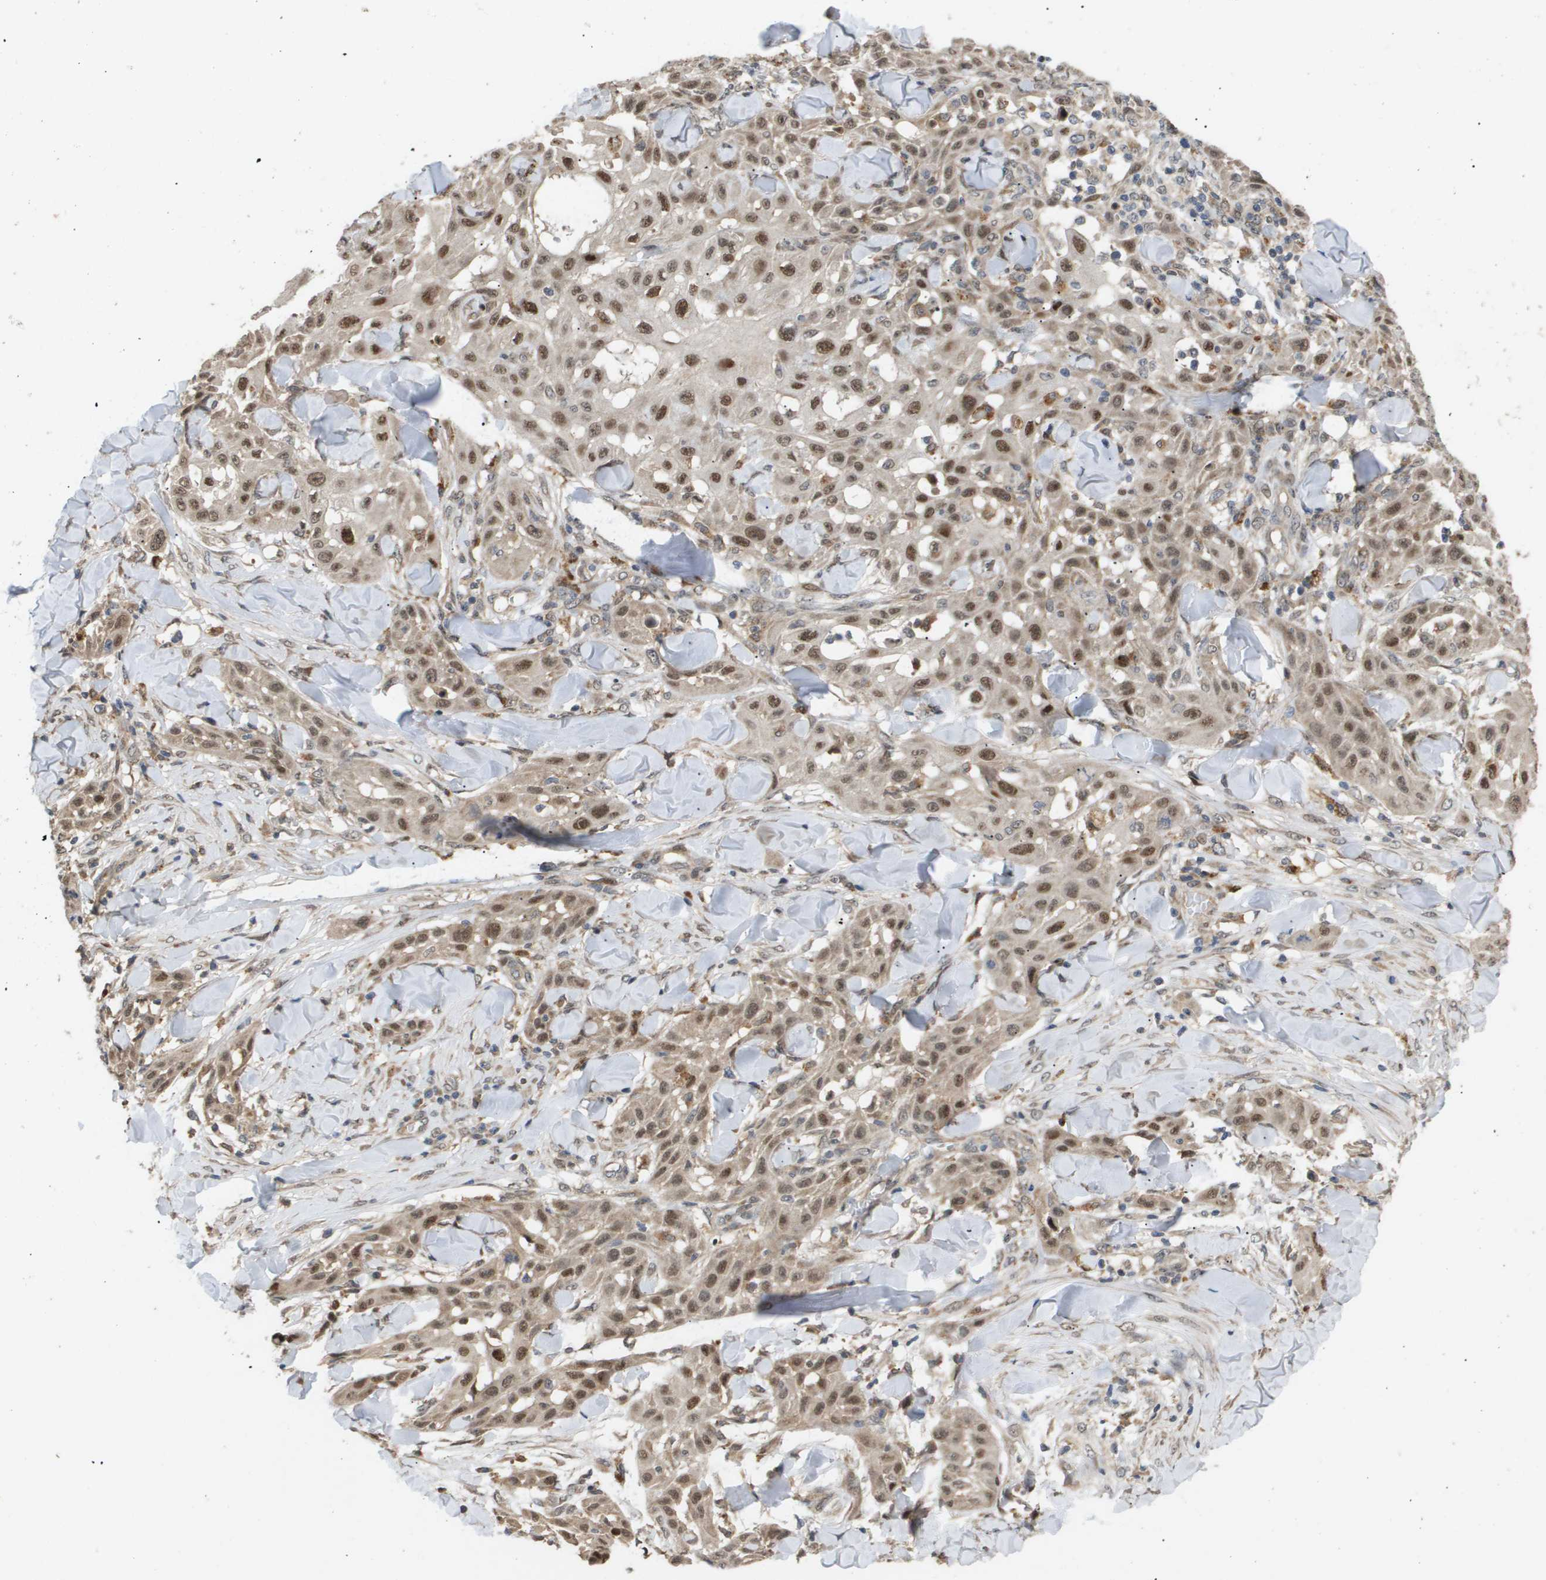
{"staining": {"intensity": "moderate", "quantity": ">75%", "location": "nuclear"}, "tissue": "skin cancer", "cell_type": "Tumor cells", "image_type": "cancer", "snomed": [{"axis": "morphology", "description": "Squamous cell carcinoma, NOS"}, {"axis": "topography", "description": "Skin"}], "caption": "Tumor cells exhibit medium levels of moderate nuclear expression in about >75% of cells in skin cancer (squamous cell carcinoma). (IHC, brightfield microscopy, high magnification).", "gene": "PDGFB", "patient": {"sex": "male", "age": 24}}